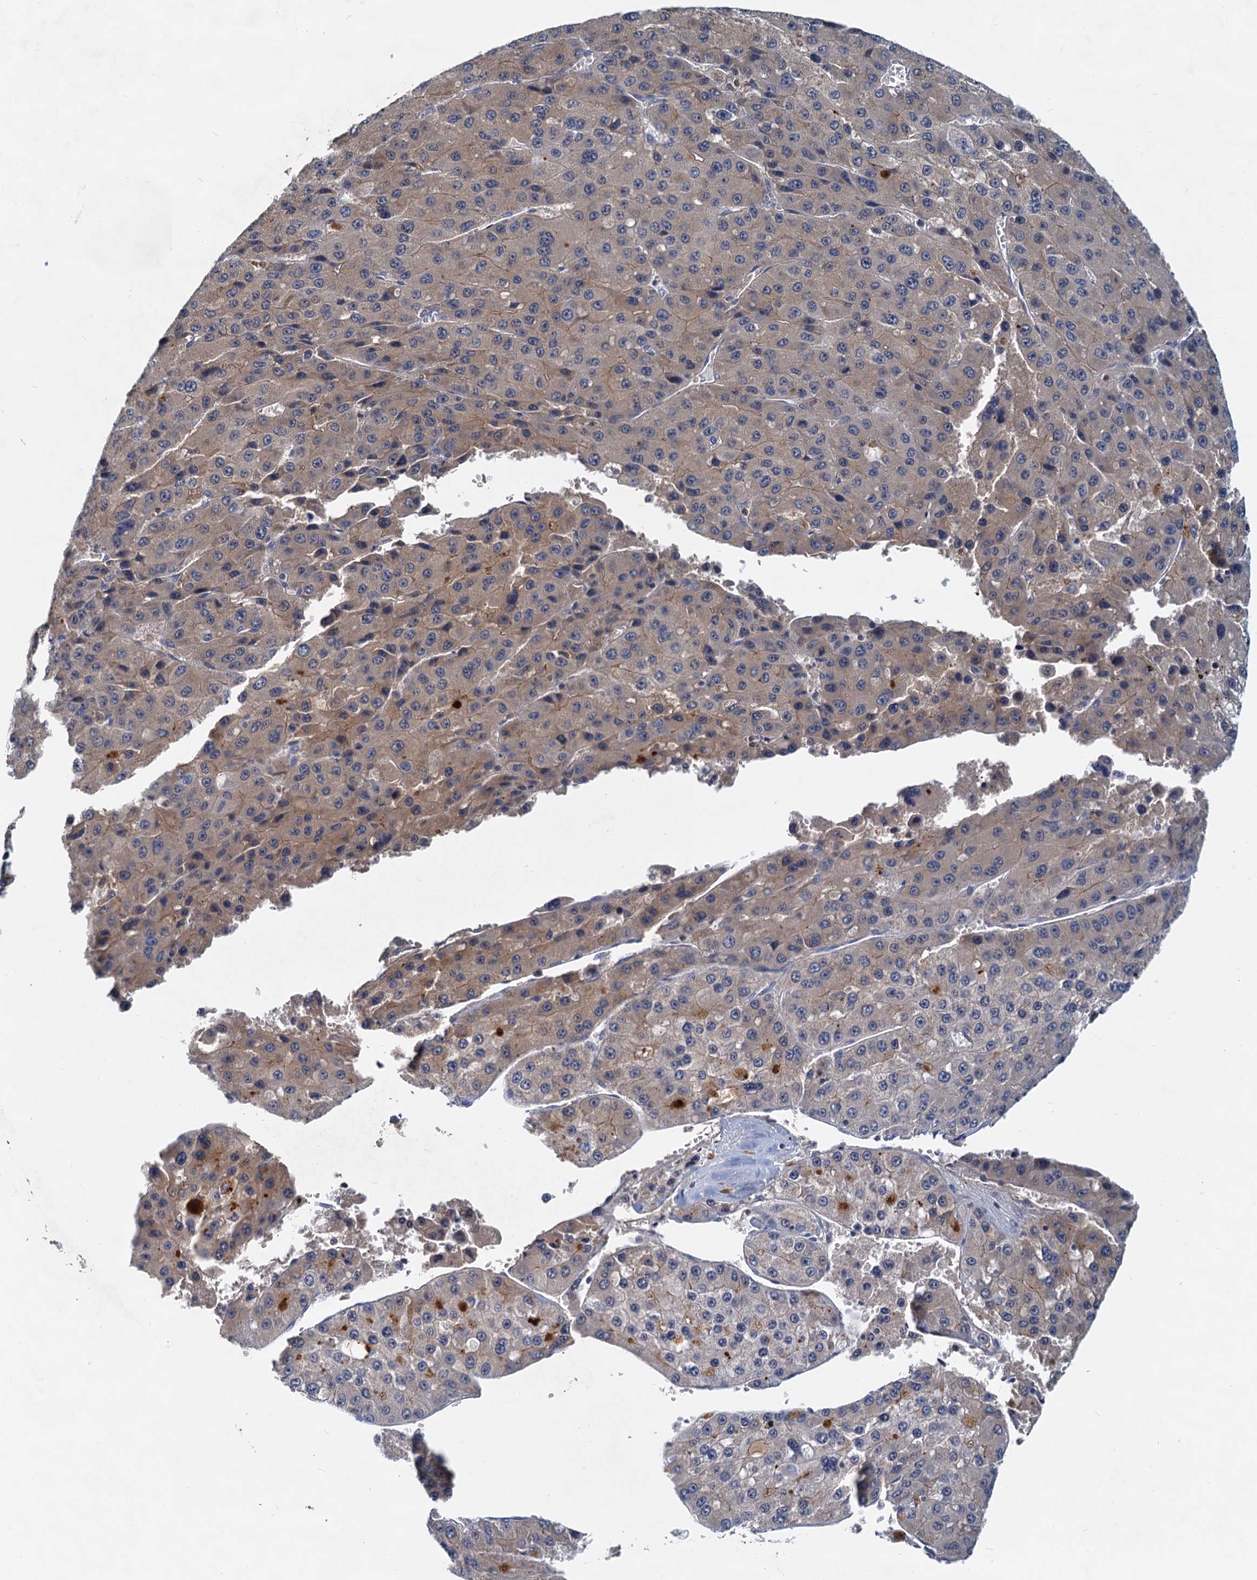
{"staining": {"intensity": "weak", "quantity": "<25%", "location": "cytoplasmic/membranous"}, "tissue": "liver cancer", "cell_type": "Tumor cells", "image_type": "cancer", "snomed": [{"axis": "morphology", "description": "Carcinoma, Hepatocellular, NOS"}, {"axis": "topography", "description": "Liver"}], "caption": "Immunohistochemical staining of human liver cancer demonstrates no significant staining in tumor cells.", "gene": "TOLLIP", "patient": {"sex": "female", "age": 73}}